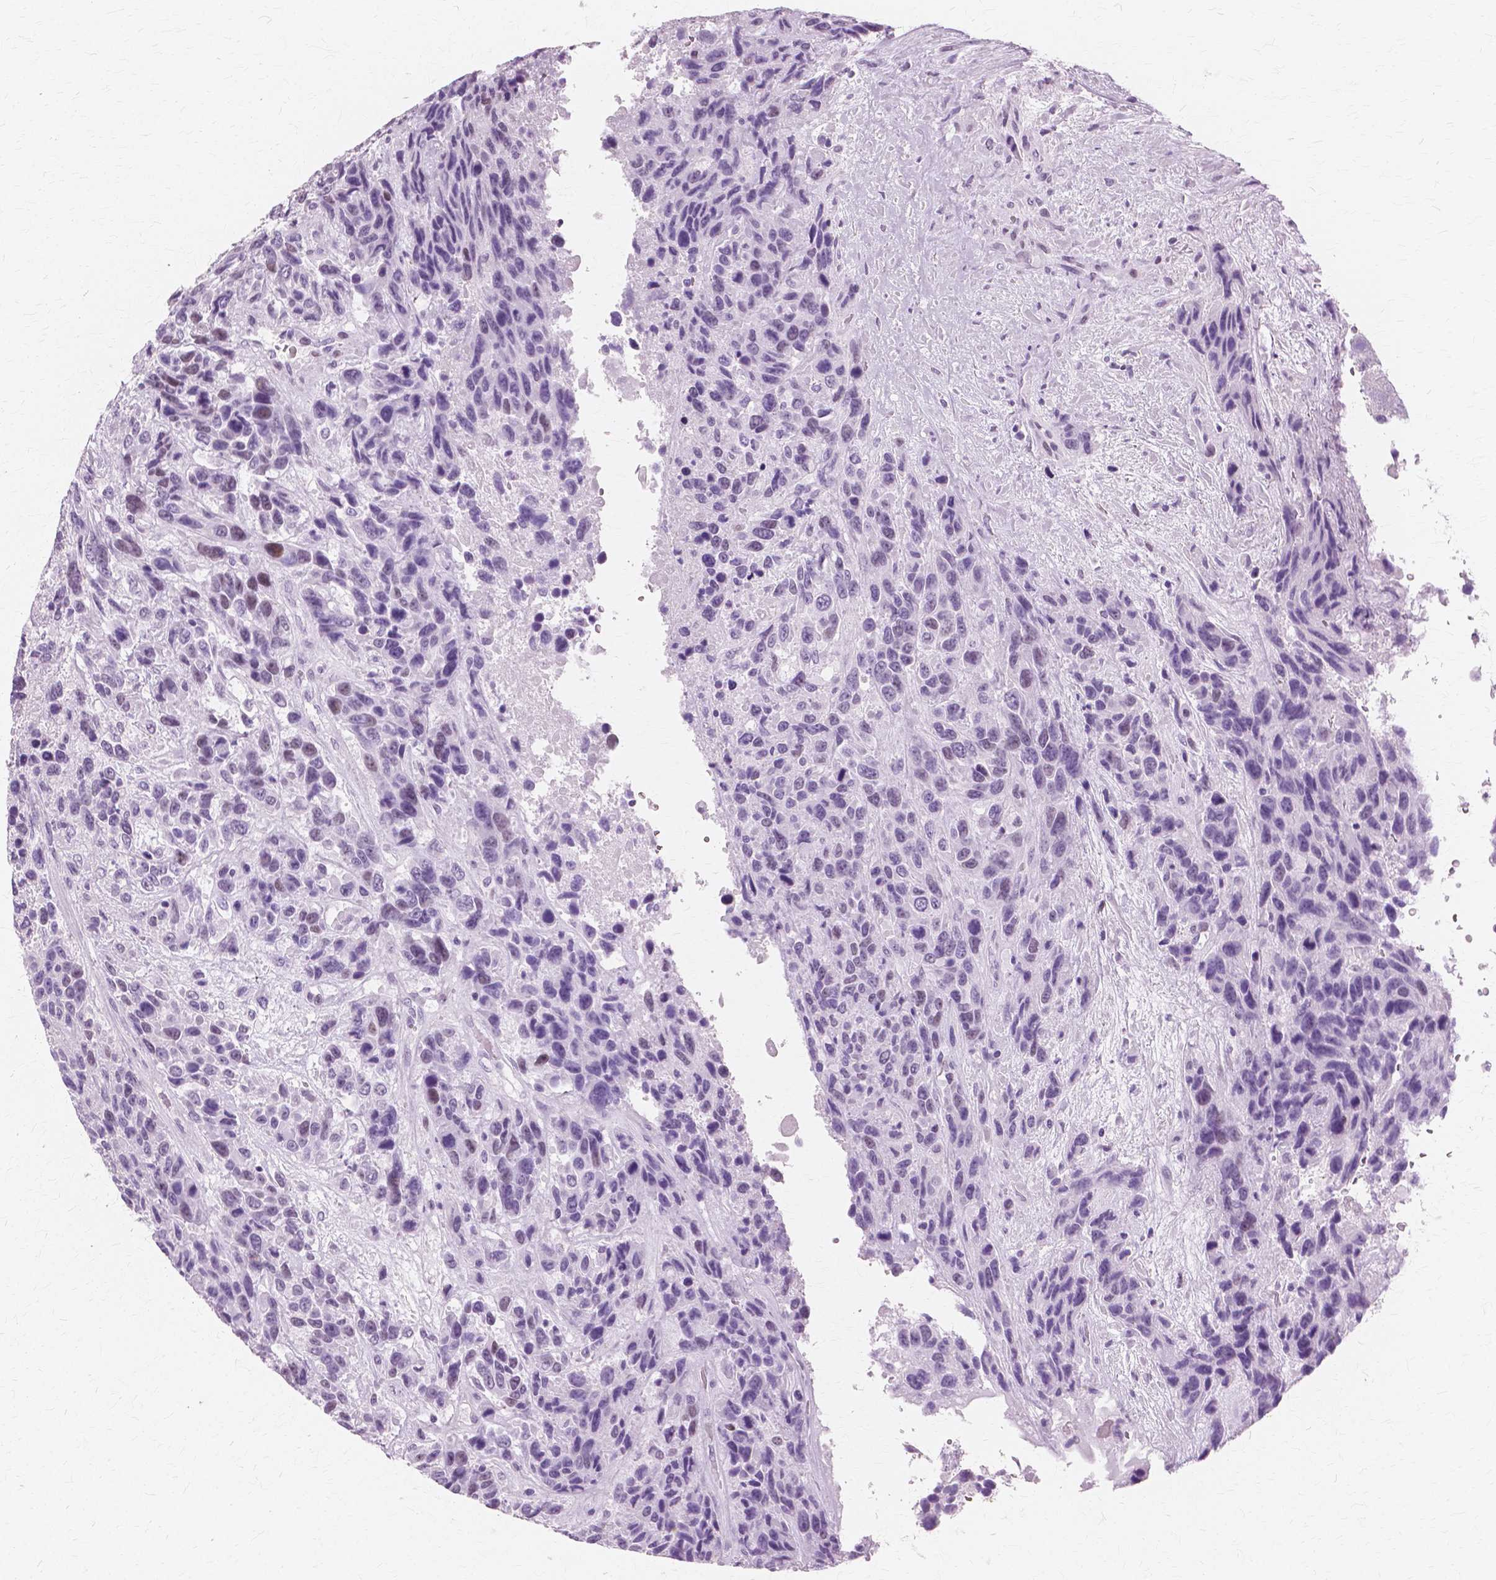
{"staining": {"intensity": "negative", "quantity": "none", "location": "none"}, "tissue": "urothelial cancer", "cell_type": "Tumor cells", "image_type": "cancer", "snomed": [{"axis": "morphology", "description": "Urothelial carcinoma, High grade"}, {"axis": "topography", "description": "Urinary bladder"}], "caption": "A micrograph of human urothelial cancer is negative for staining in tumor cells. The staining is performed using DAB brown chromogen with nuclei counter-stained in using hematoxylin.", "gene": "SFTPD", "patient": {"sex": "female", "age": 70}}